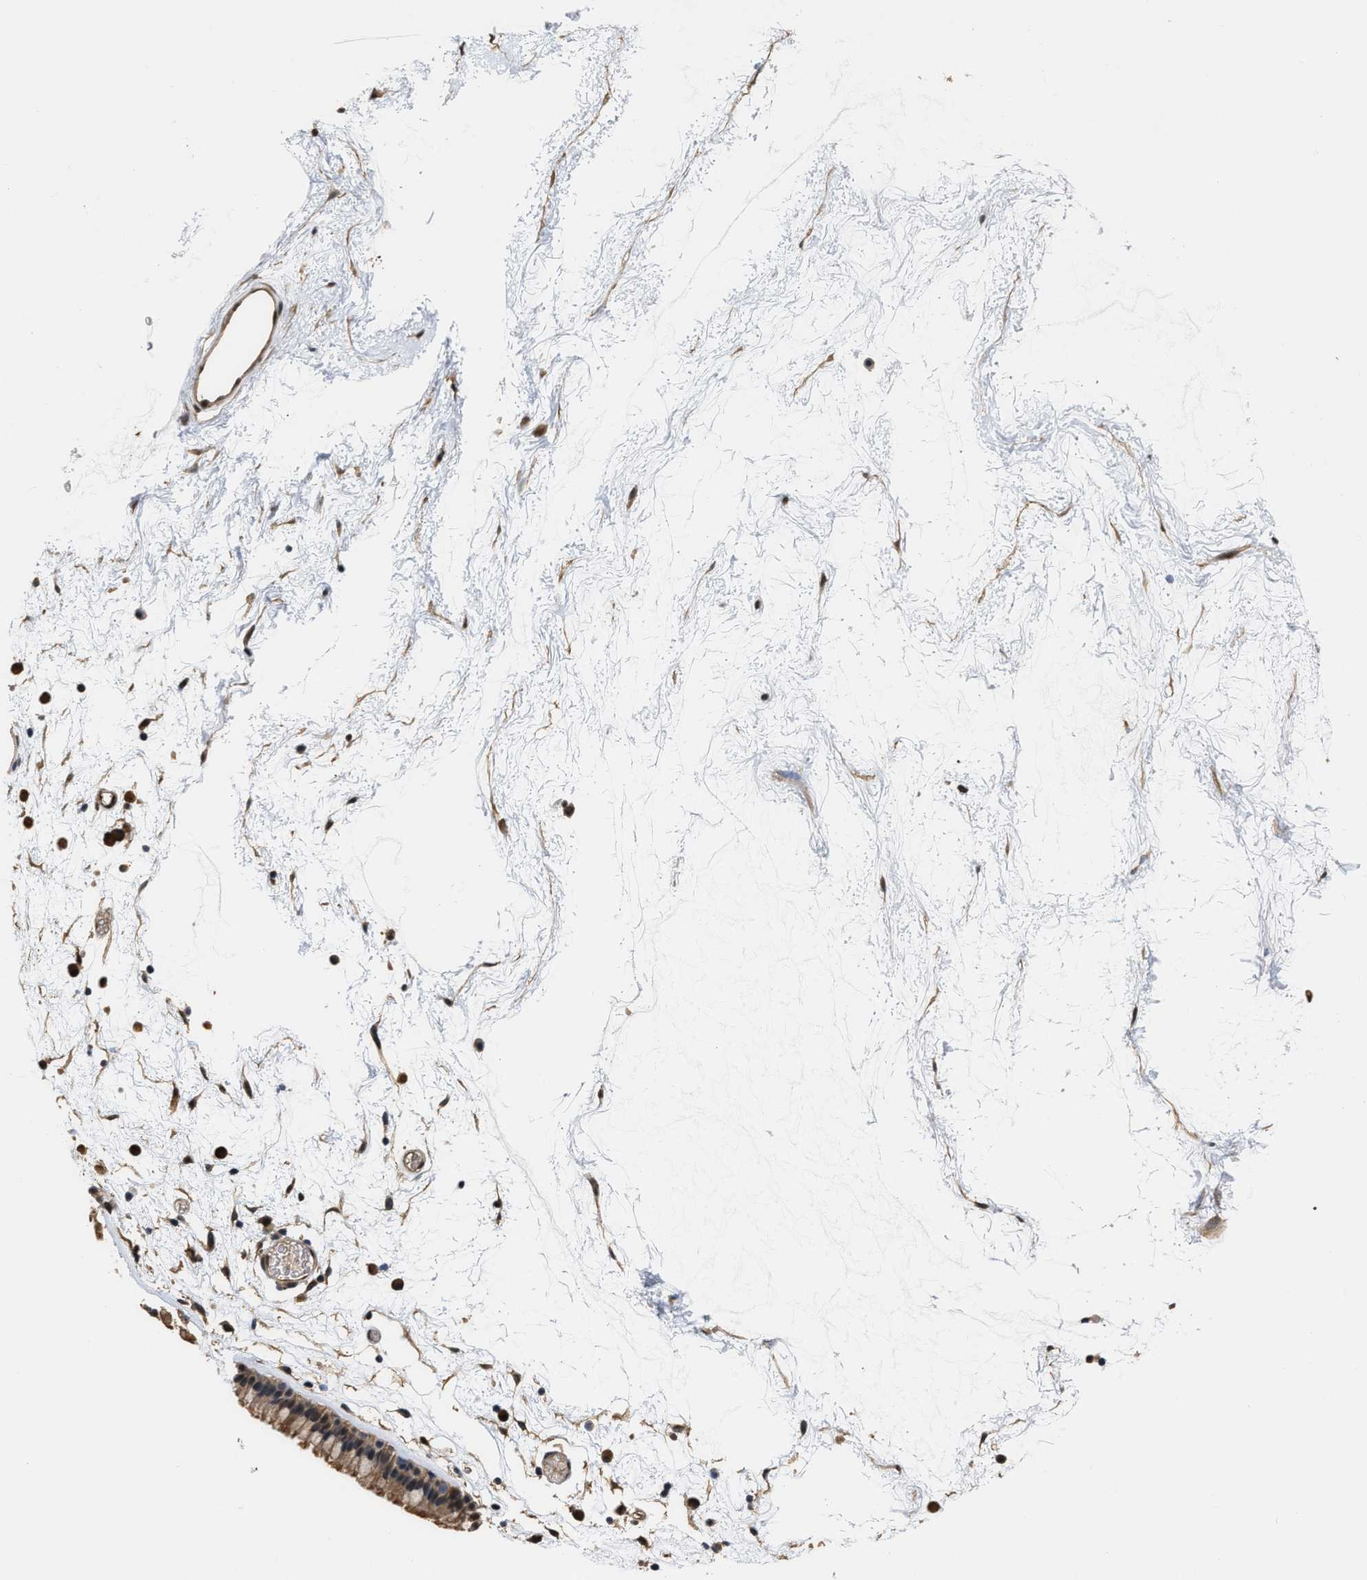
{"staining": {"intensity": "moderate", "quantity": ">75%", "location": "cytoplasmic/membranous,nuclear"}, "tissue": "nasopharynx", "cell_type": "Respiratory epithelial cells", "image_type": "normal", "snomed": [{"axis": "morphology", "description": "Normal tissue, NOS"}, {"axis": "morphology", "description": "Inflammation, NOS"}, {"axis": "topography", "description": "Nasopharynx"}], "caption": "Respiratory epithelial cells exhibit medium levels of moderate cytoplasmic/membranous,nuclear positivity in approximately >75% of cells in normal nasopharynx.", "gene": "SCAI", "patient": {"sex": "male", "age": 48}}